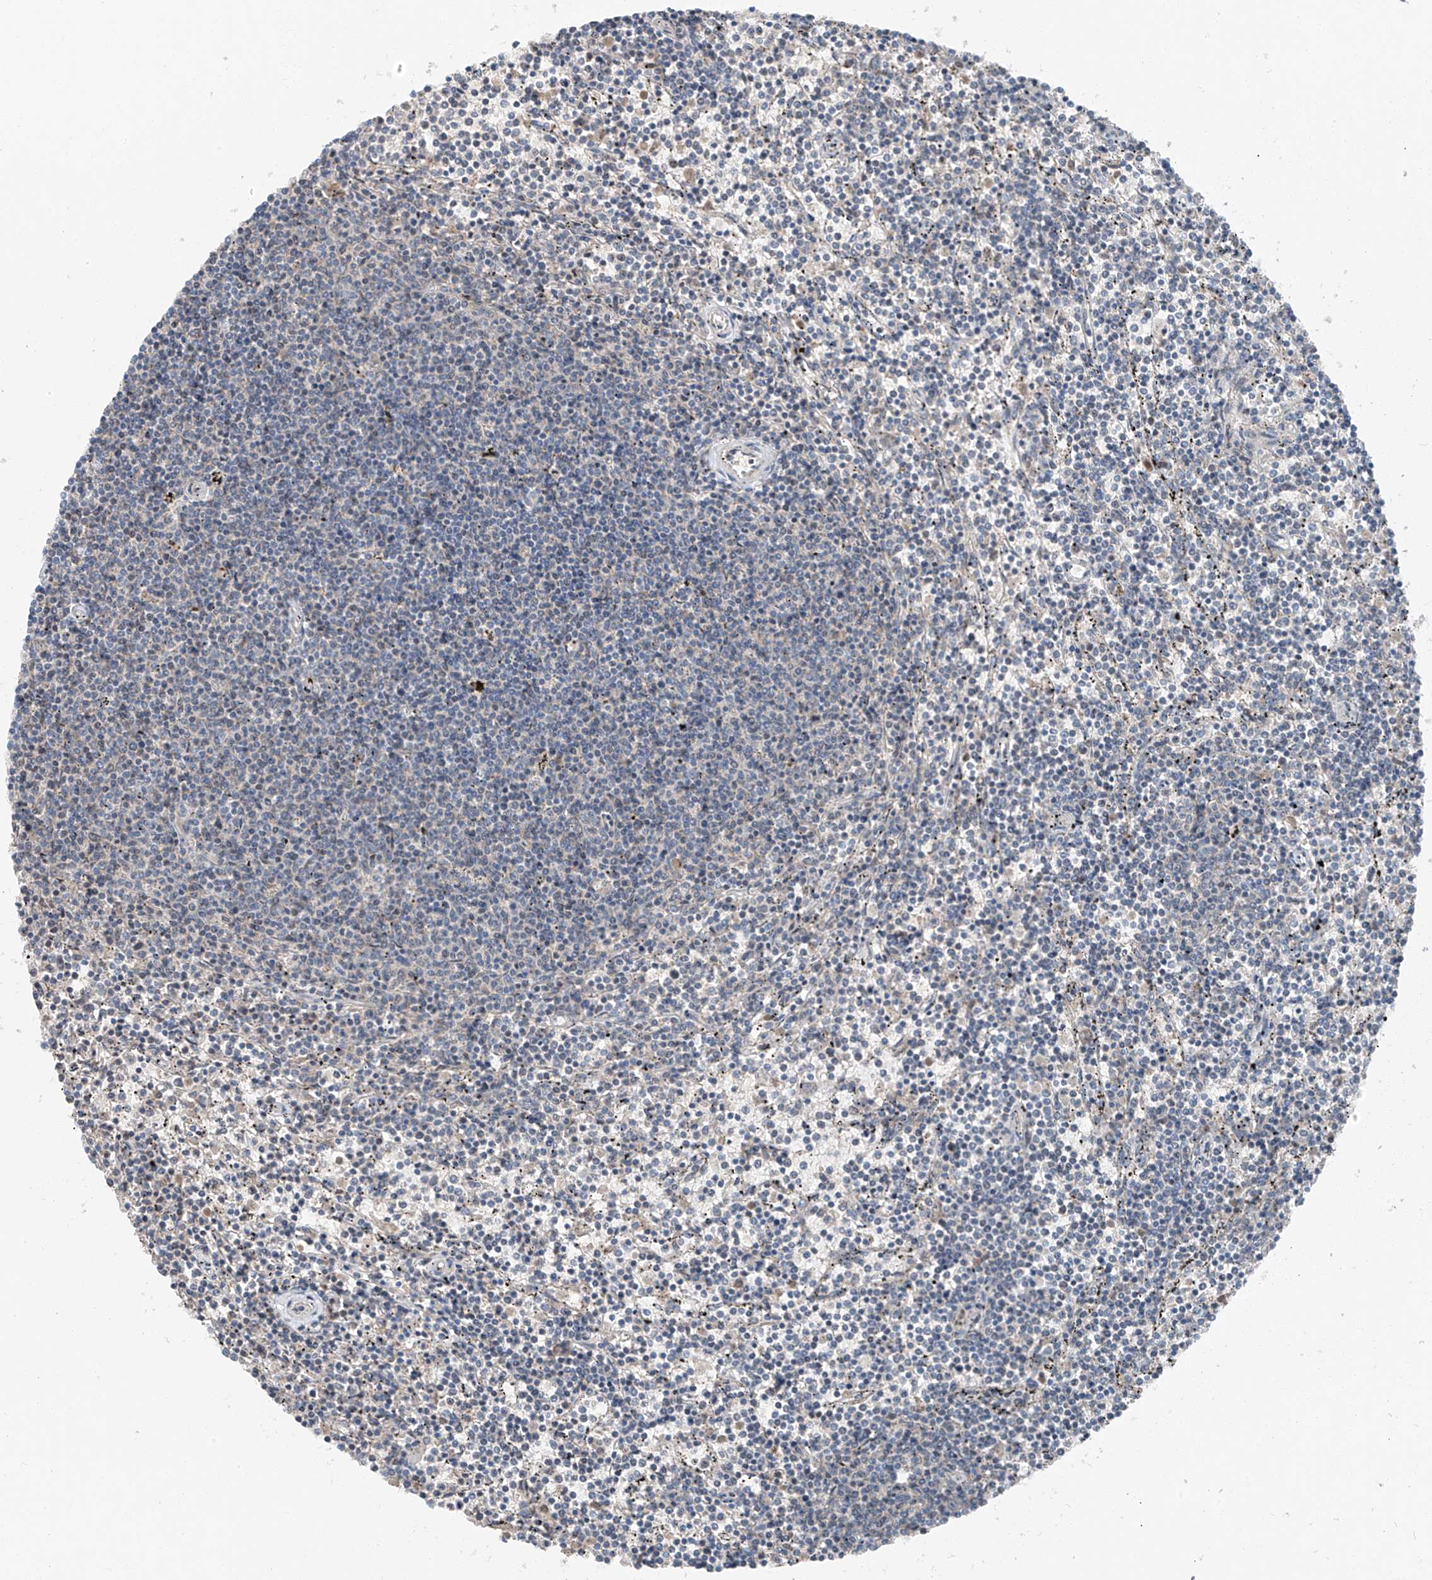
{"staining": {"intensity": "negative", "quantity": "none", "location": "none"}, "tissue": "lymphoma", "cell_type": "Tumor cells", "image_type": "cancer", "snomed": [{"axis": "morphology", "description": "Malignant lymphoma, non-Hodgkin's type, Low grade"}, {"axis": "topography", "description": "Spleen"}], "caption": "This is an immunohistochemistry (IHC) photomicrograph of lymphoma. There is no staining in tumor cells.", "gene": "CHMP2B", "patient": {"sex": "female", "age": 50}}